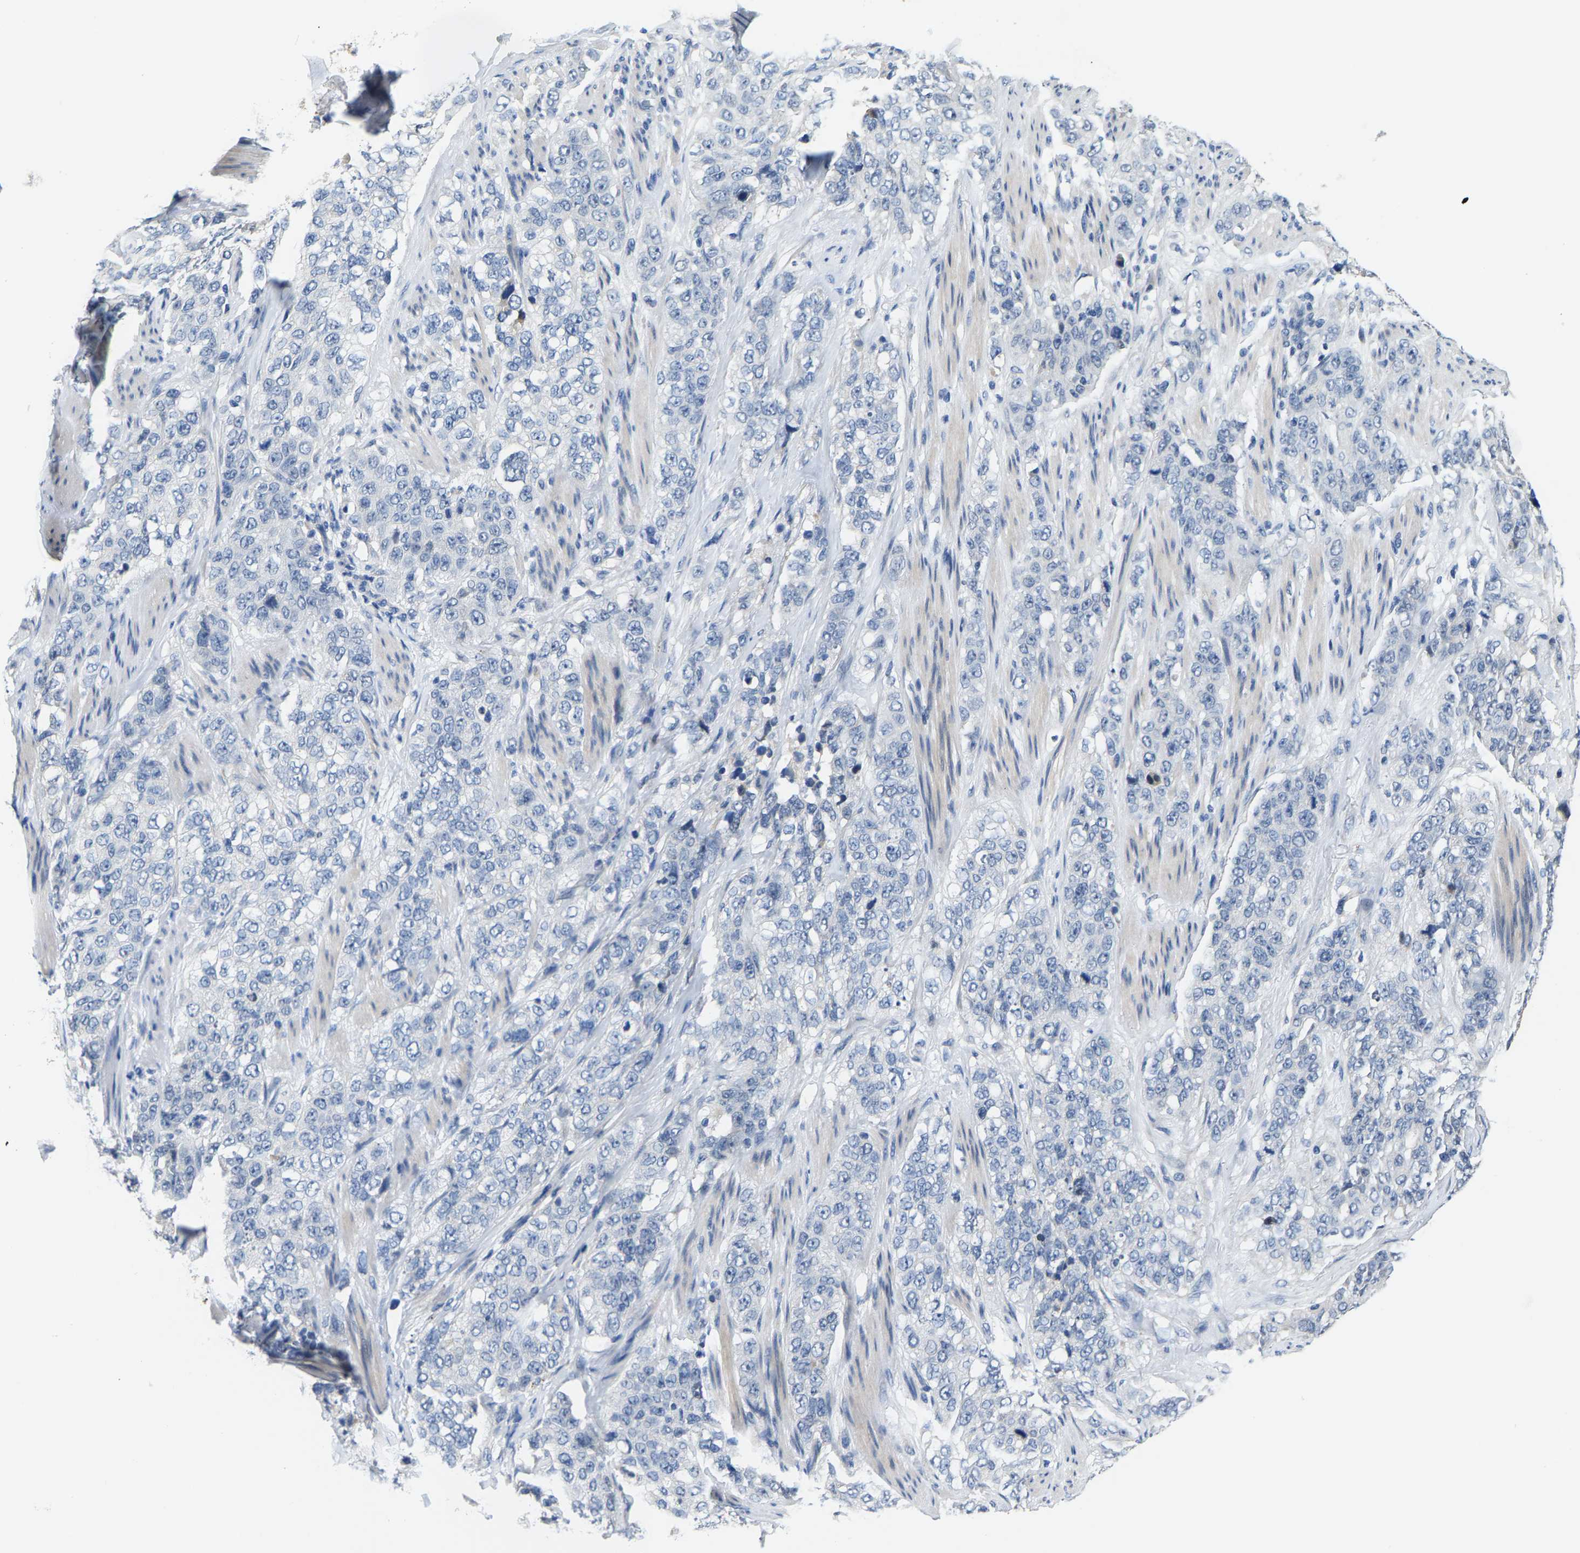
{"staining": {"intensity": "negative", "quantity": "none", "location": "none"}, "tissue": "stomach cancer", "cell_type": "Tumor cells", "image_type": "cancer", "snomed": [{"axis": "morphology", "description": "Adenocarcinoma, NOS"}, {"axis": "topography", "description": "Stomach"}], "caption": "This histopathology image is of adenocarcinoma (stomach) stained with immunohistochemistry to label a protein in brown with the nuclei are counter-stained blue. There is no staining in tumor cells. The staining was performed using DAB (3,3'-diaminobenzidine) to visualize the protein expression in brown, while the nuclei were stained in blue with hematoxylin (Magnification: 20x).", "gene": "KLHL1", "patient": {"sex": "male", "age": 48}}